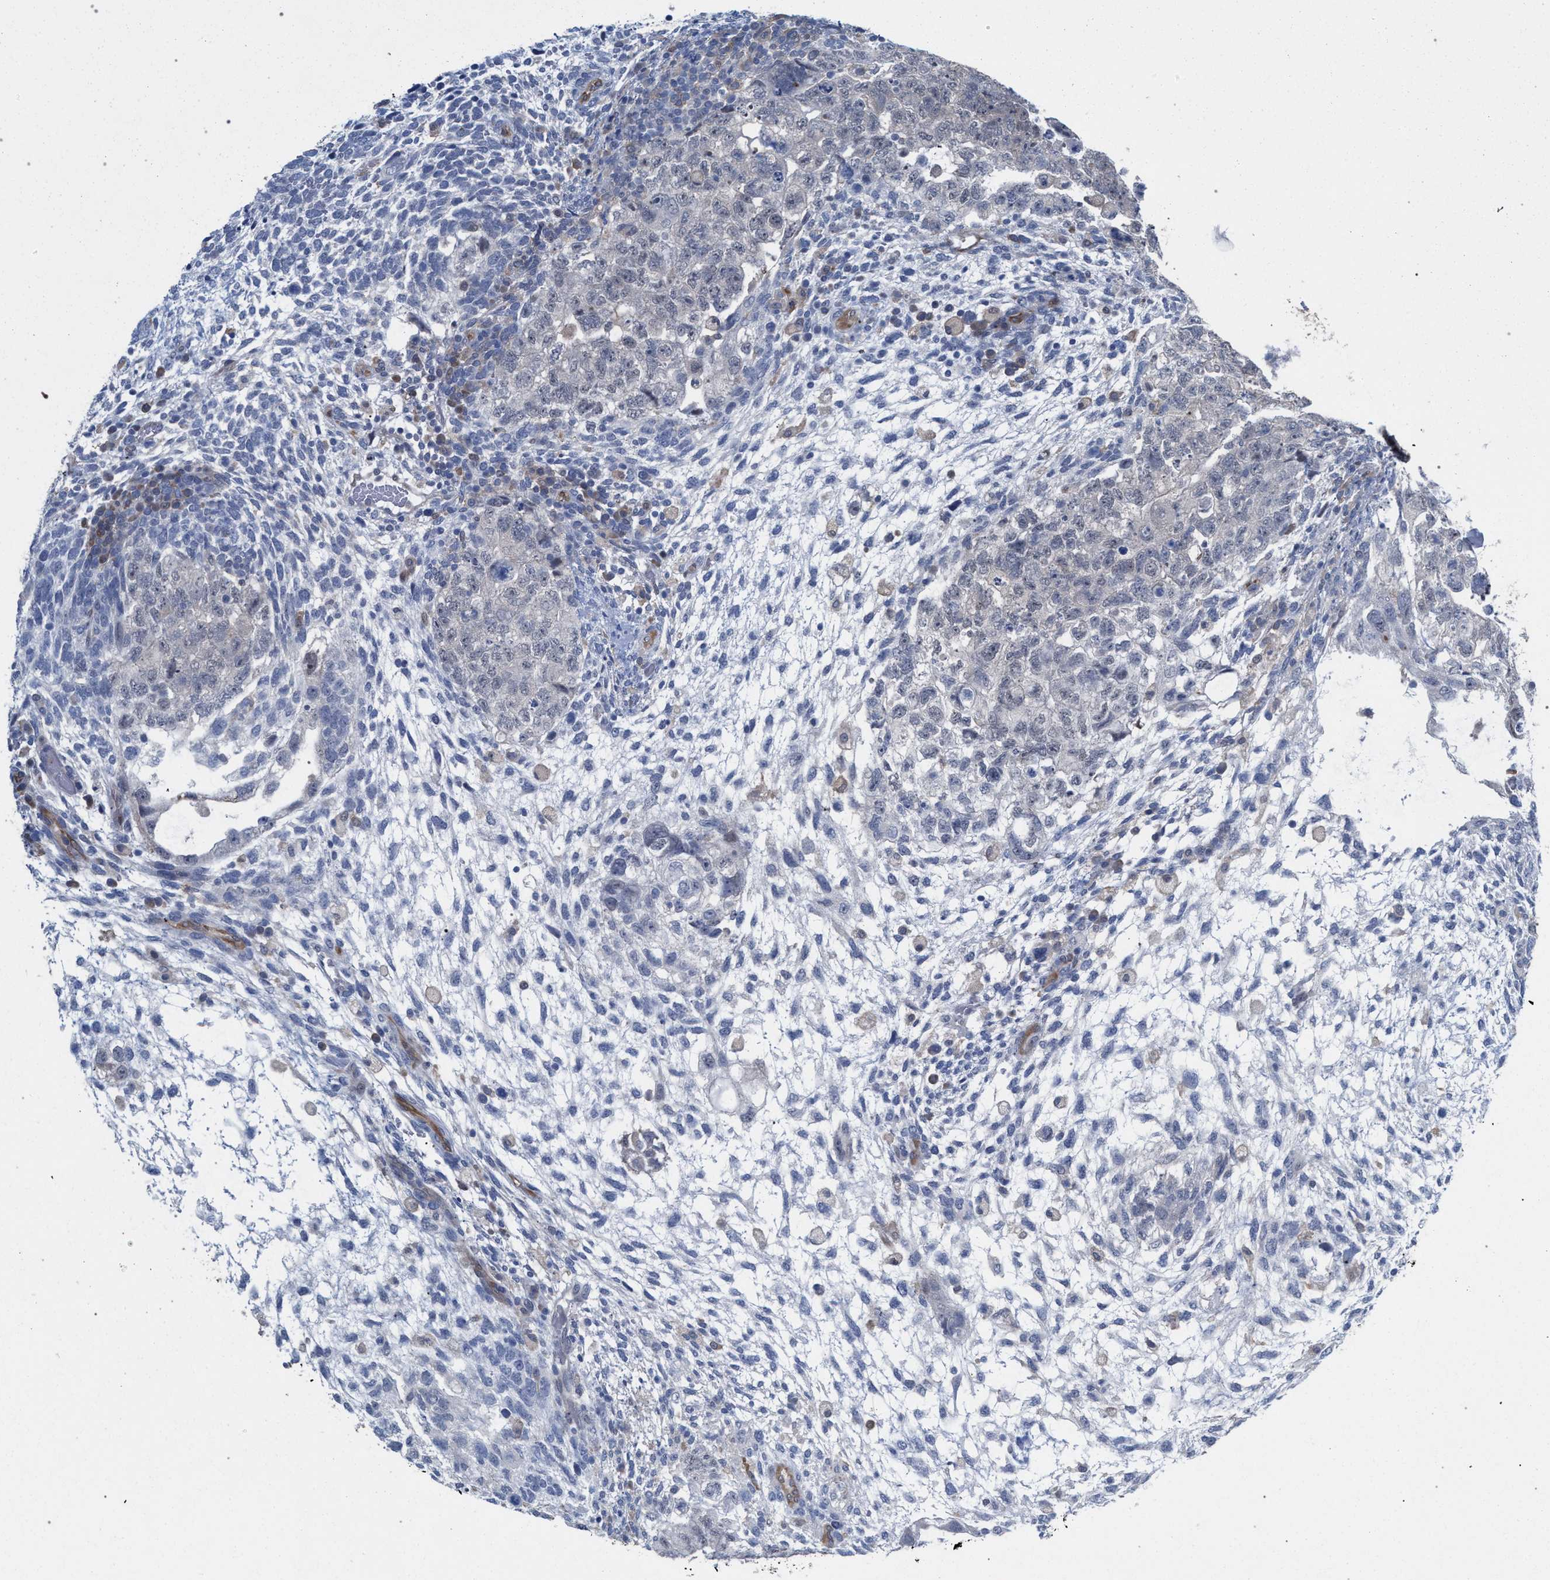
{"staining": {"intensity": "negative", "quantity": "none", "location": "none"}, "tissue": "testis cancer", "cell_type": "Tumor cells", "image_type": "cancer", "snomed": [{"axis": "morphology", "description": "Carcinoma, Embryonal, NOS"}, {"axis": "topography", "description": "Testis"}], "caption": "IHC of testis cancer shows no staining in tumor cells.", "gene": "FHOD3", "patient": {"sex": "male", "age": 36}}